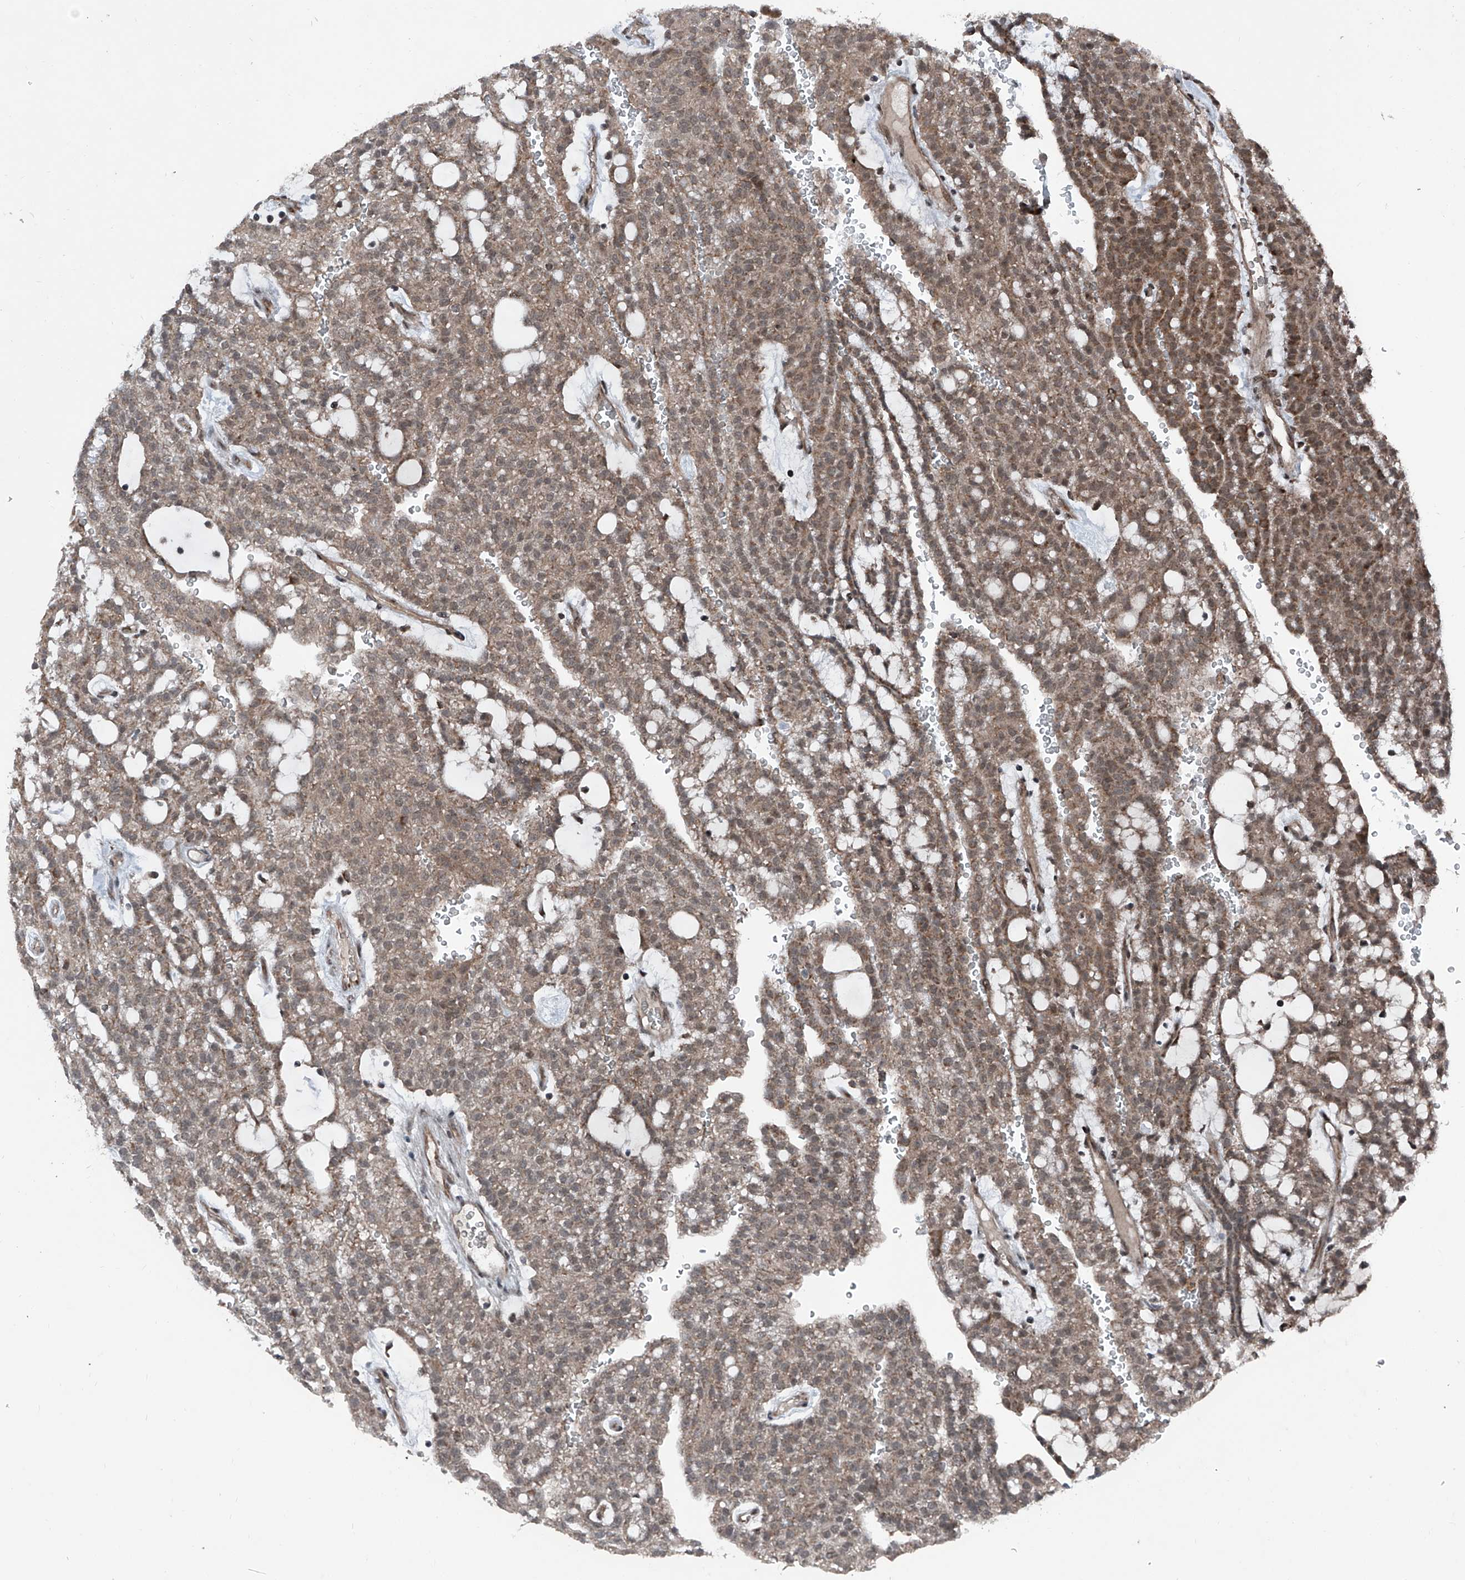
{"staining": {"intensity": "moderate", "quantity": ">75%", "location": "cytoplasmic/membranous"}, "tissue": "renal cancer", "cell_type": "Tumor cells", "image_type": "cancer", "snomed": [{"axis": "morphology", "description": "Adenocarcinoma, NOS"}, {"axis": "topography", "description": "Kidney"}], "caption": "Human renal adenocarcinoma stained for a protein (brown) demonstrates moderate cytoplasmic/membranous positive staining in approximately >75% of tumor cells.", "gene": "COA7", "patient": {"sex": "male", "age": 63}}